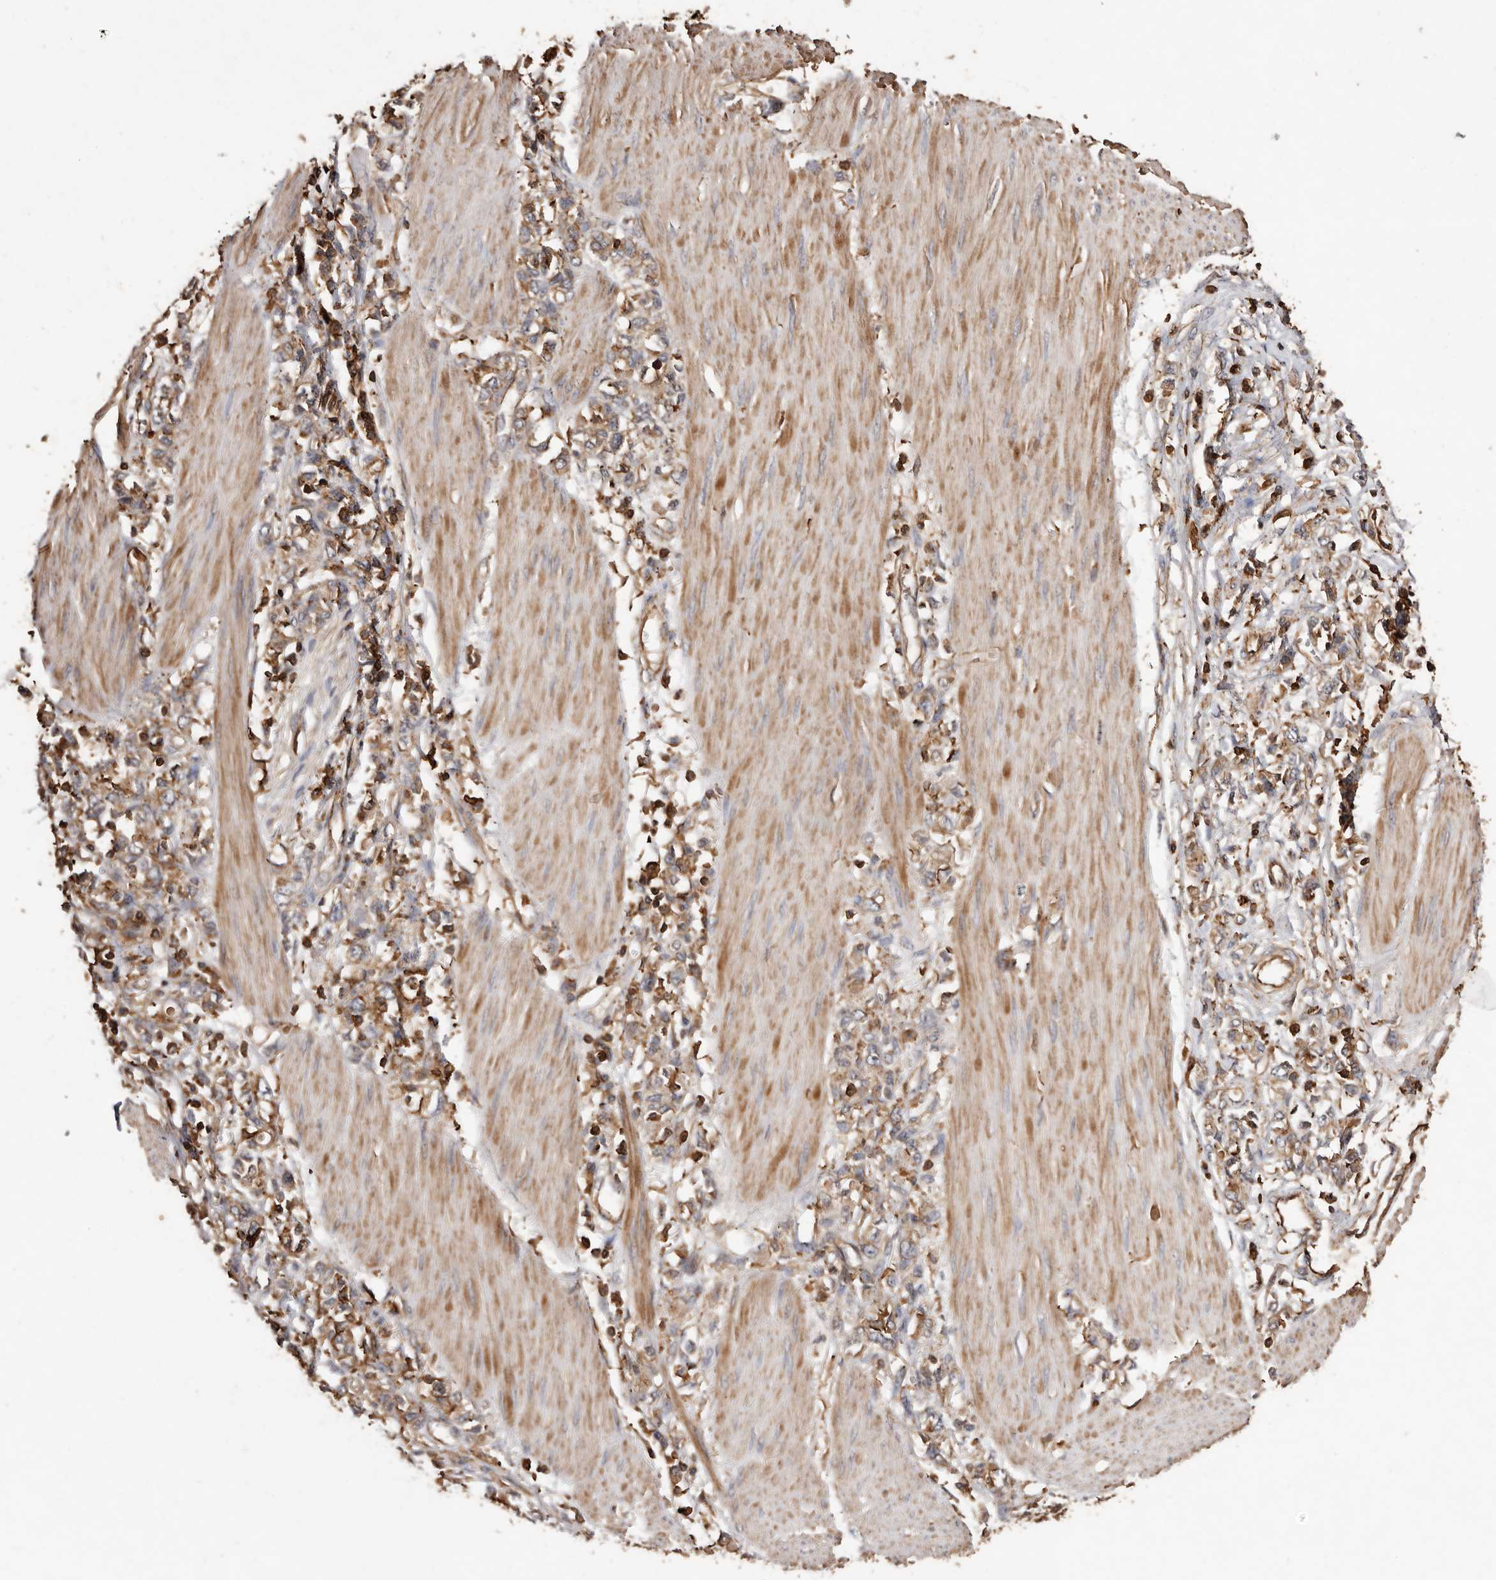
{"staining": {"intensity": "moderate", "quantity": ">75%", "location": "cytoplasmic/membranous"}, "tissue": "stomach cancer", "cell_type": "Tumor cells", "image_type": "cancer", "snomed": [{"axis": "morphology", "description": "Adenocarcinoma, NOS"}, {"axis": "topography", "description": "Stomach"}], "caption": "Protein expression analysis of stomach cancer exhibits moderate cytoplasmic/membranous staining in approximately >75% of tumor cells.", "gene": "COQ8B", "patient": {"sex": "female", "age": 76}}